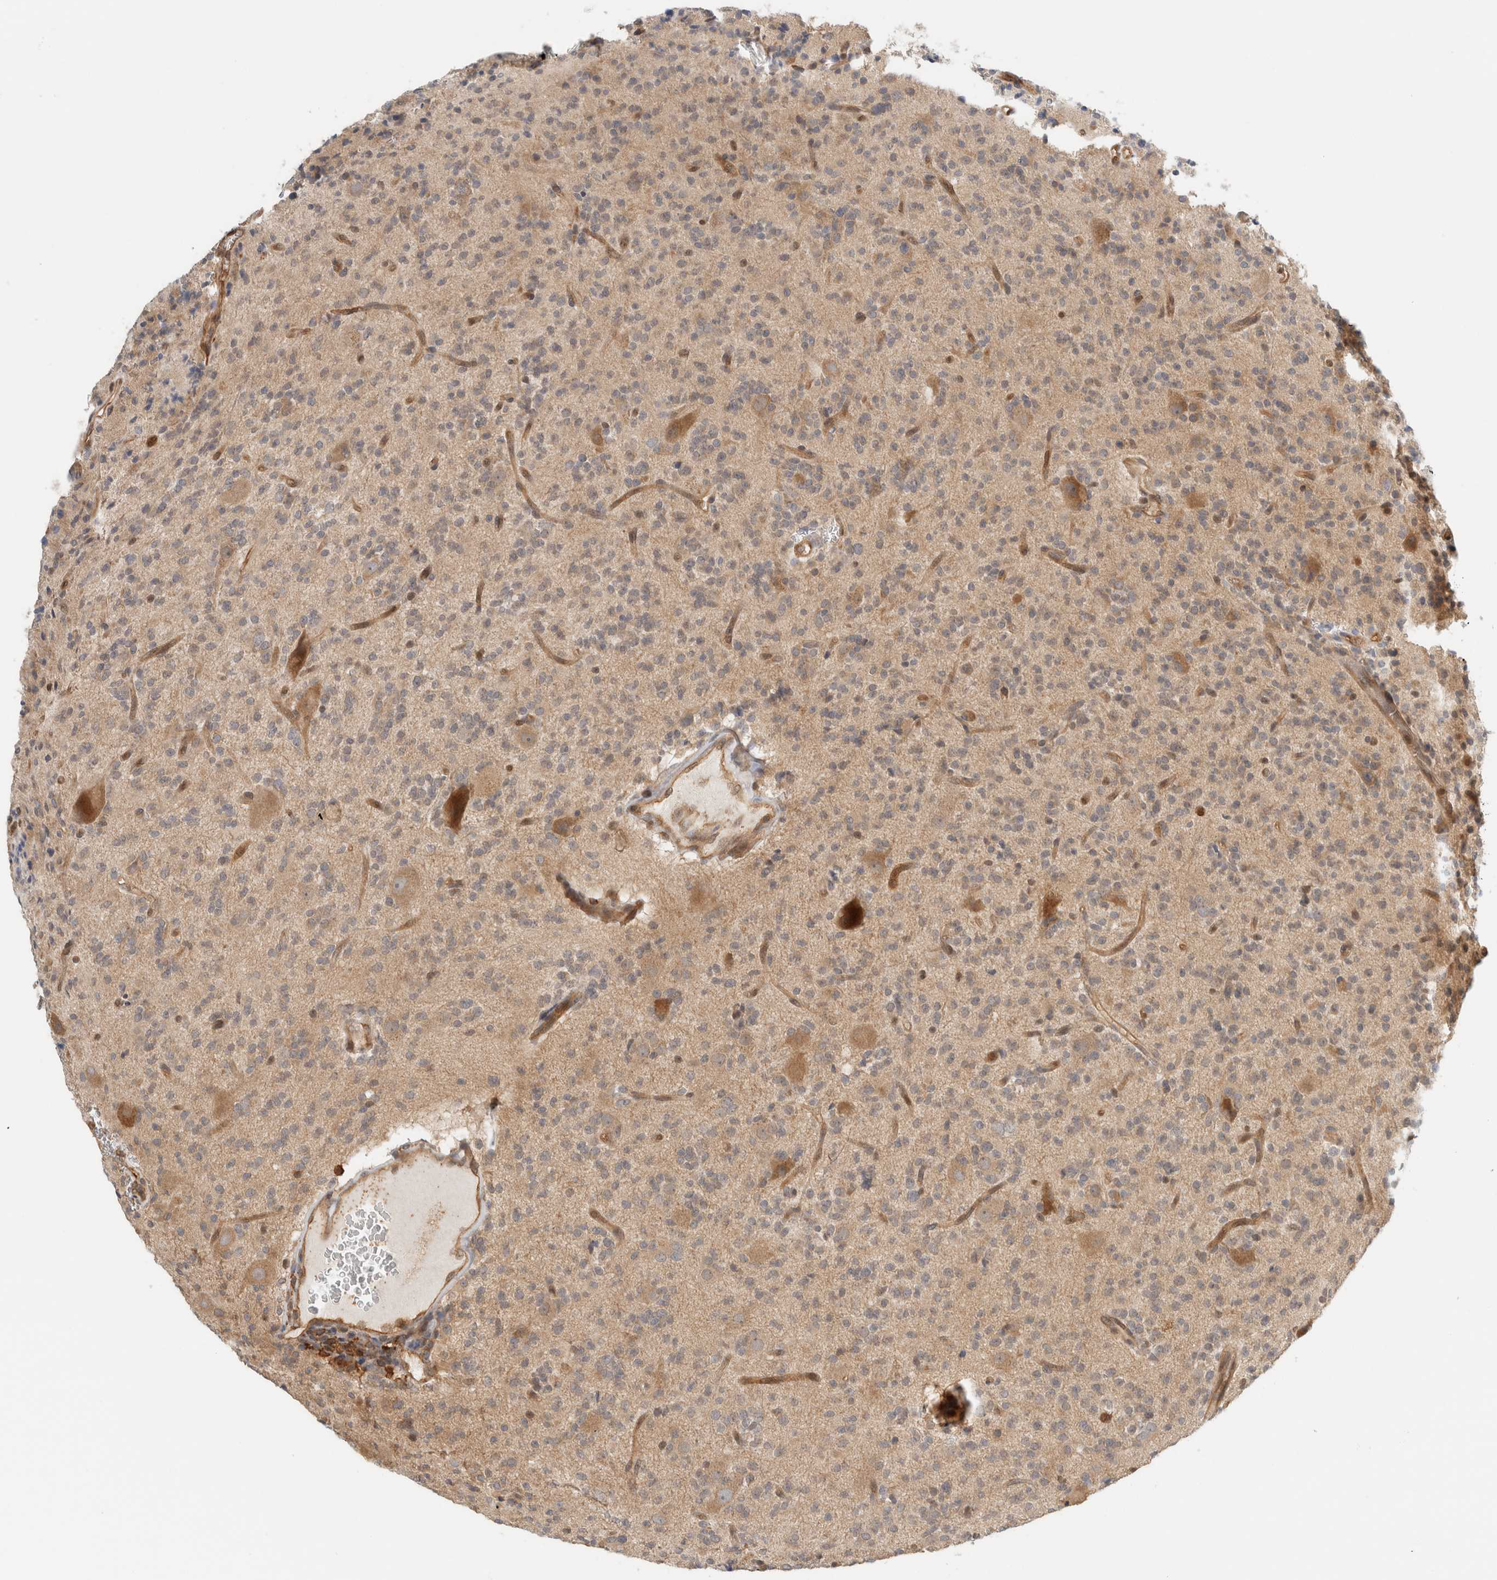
{"staining": {"intensity": "weak", "quantity": "<25%", "location": "cytoplasmic/membranous"}, "tissue": "glioma", "cell_type": "Tumor cells", "image_type": "cancer", "snomed": [{"axis": "morphology", "description": "Glioma, malignant, High grade"}, {"axis": "topography", "description": "Brain"}], "caption": "A high-resolution histopathology image shows immunohistochemistry staining of glioma, which displays no significant expression in tumor cells.", "gene": "PFDN4", "patient": {"sex": "male", "age": 34}}